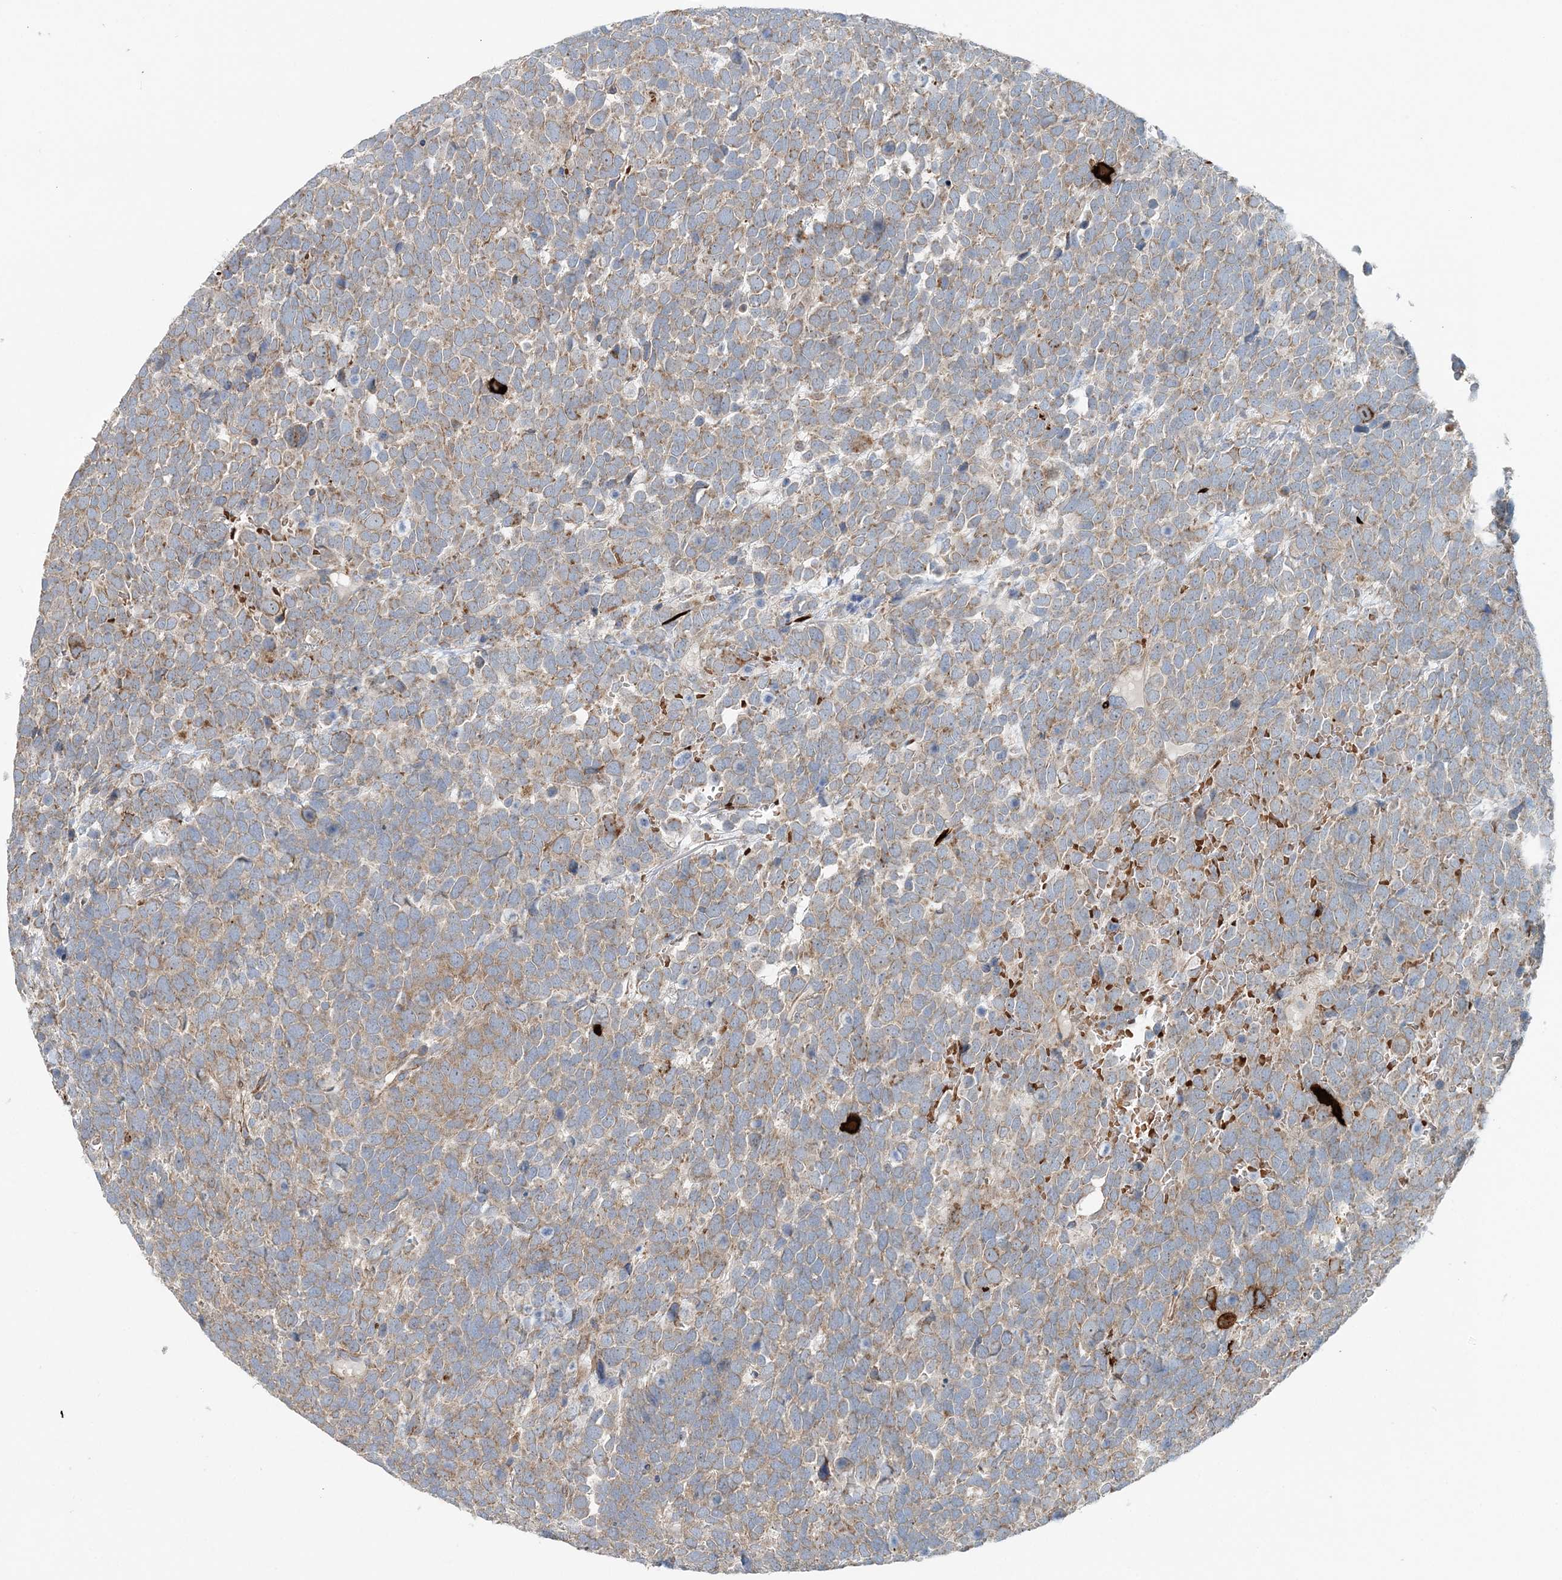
{"staining": {"intensity": "weak", "quantity": ">75%", "location": "cytoplasmic/membranous"}, "tissue": "urothelial cancer", "cell_type": "Tumor cells", "image_type": "cancer", "snomed": [{"axis": "morphology", "description": "Urothelial carcinoma, High grade"}, {"axis": "topography", "description": "Urinary bladder"}], "caption": "Brown immunohistochemical staining in human high-grade urothelial carcinoma demonstrates weak cytoplasmic/membranous positivity in about >75% of tumor cells.", "gene": "TTI1", "patient": {"sex": "female", "age": 82}}